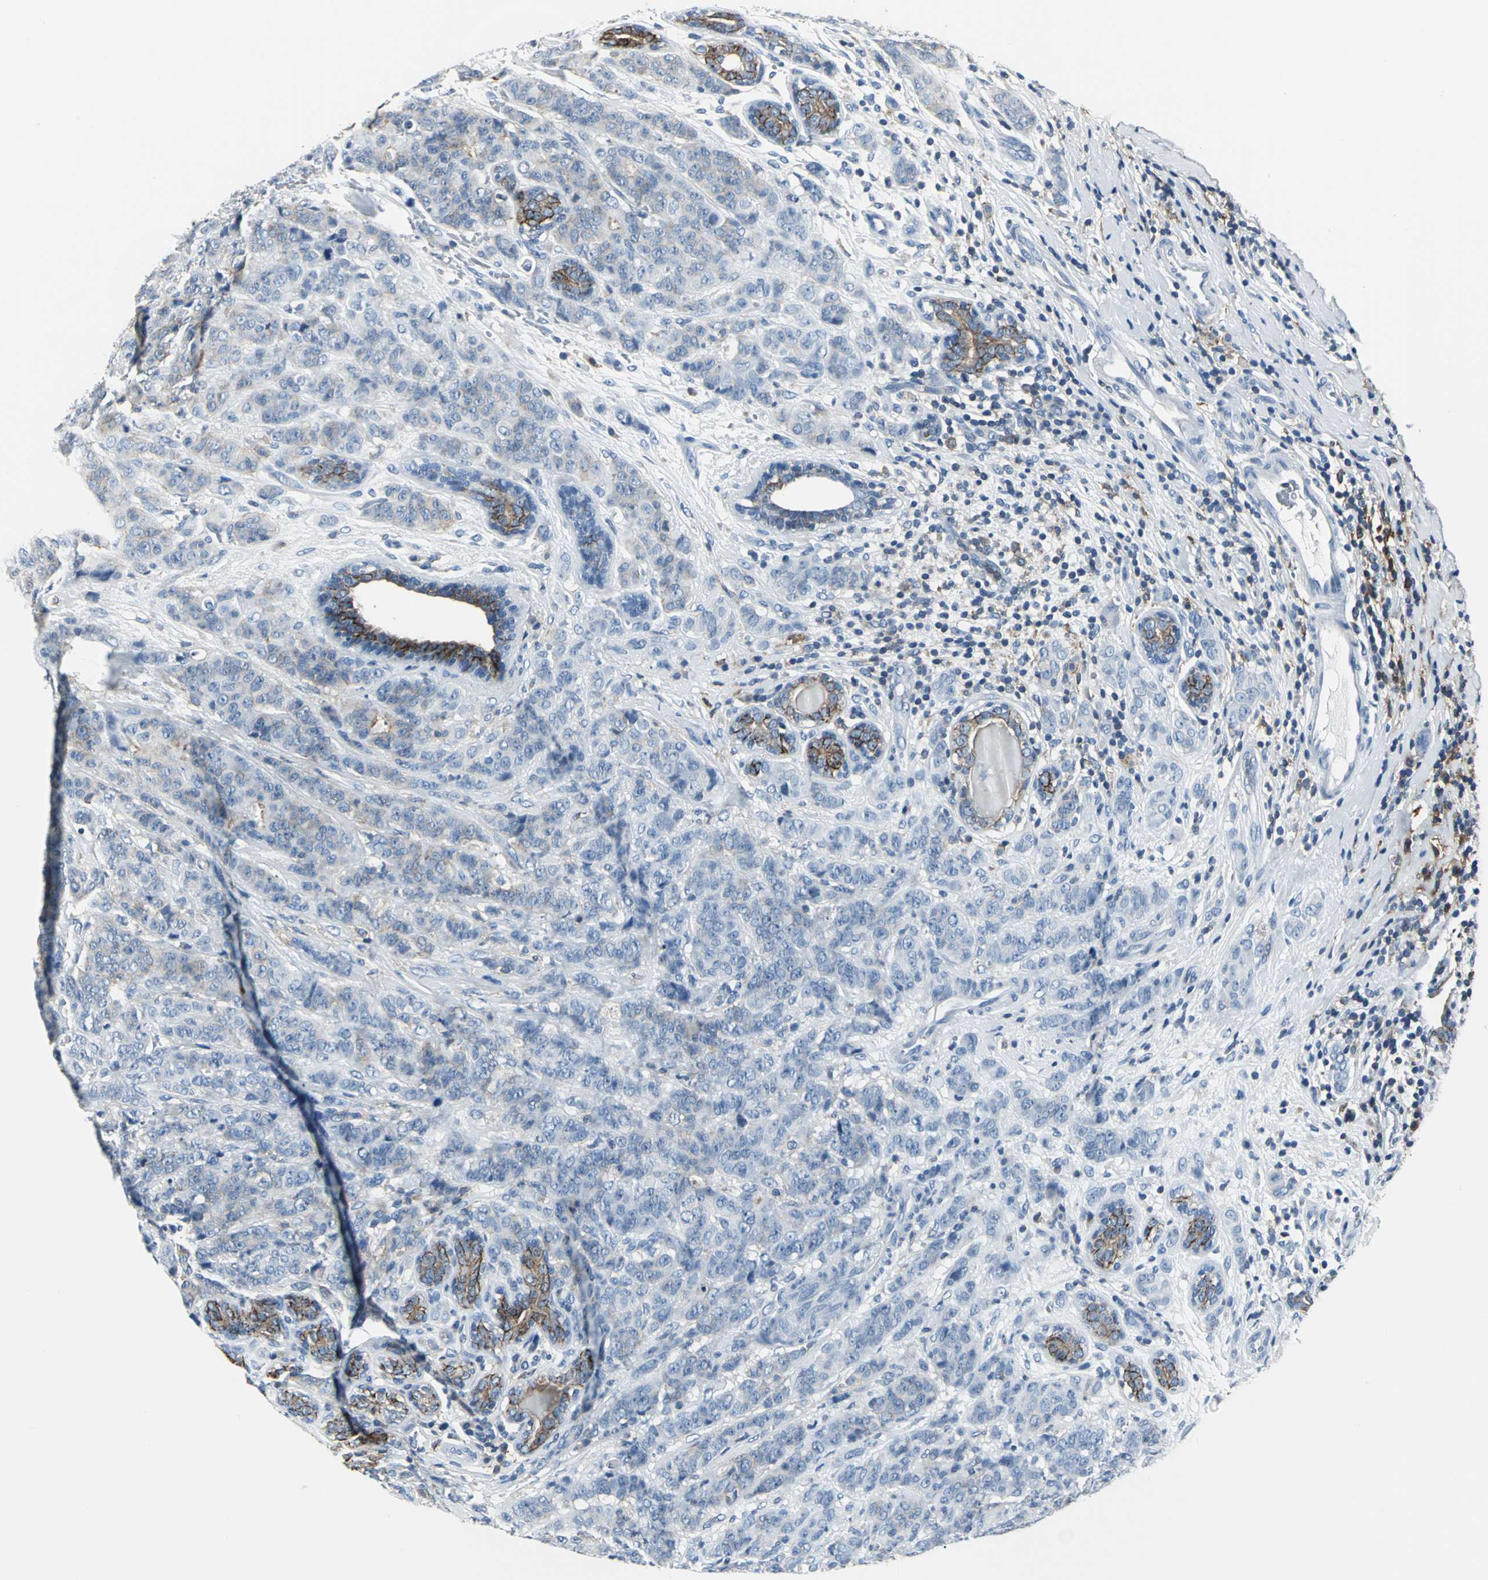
{"staining": {"intensity": "weak", "quantity": ">75%", "location": "cytoplasmic/membranous"}, "tissue": "breast cancer", "cell_type": "Tumor cells", "image_type": "cancer", "snomed": [{"axis": "morphology", "description": "Duct carcinoma"}, {"axis": "topography", "description": "Breast"}], "caption": "Tumor cells demonstrate weak cytoplasmic/membranous expression in about >75% of cells in invasive ductal carcinoma (breast).", "gene": "IQGAP2", "patient": {"sex": "female", "age": 40}}